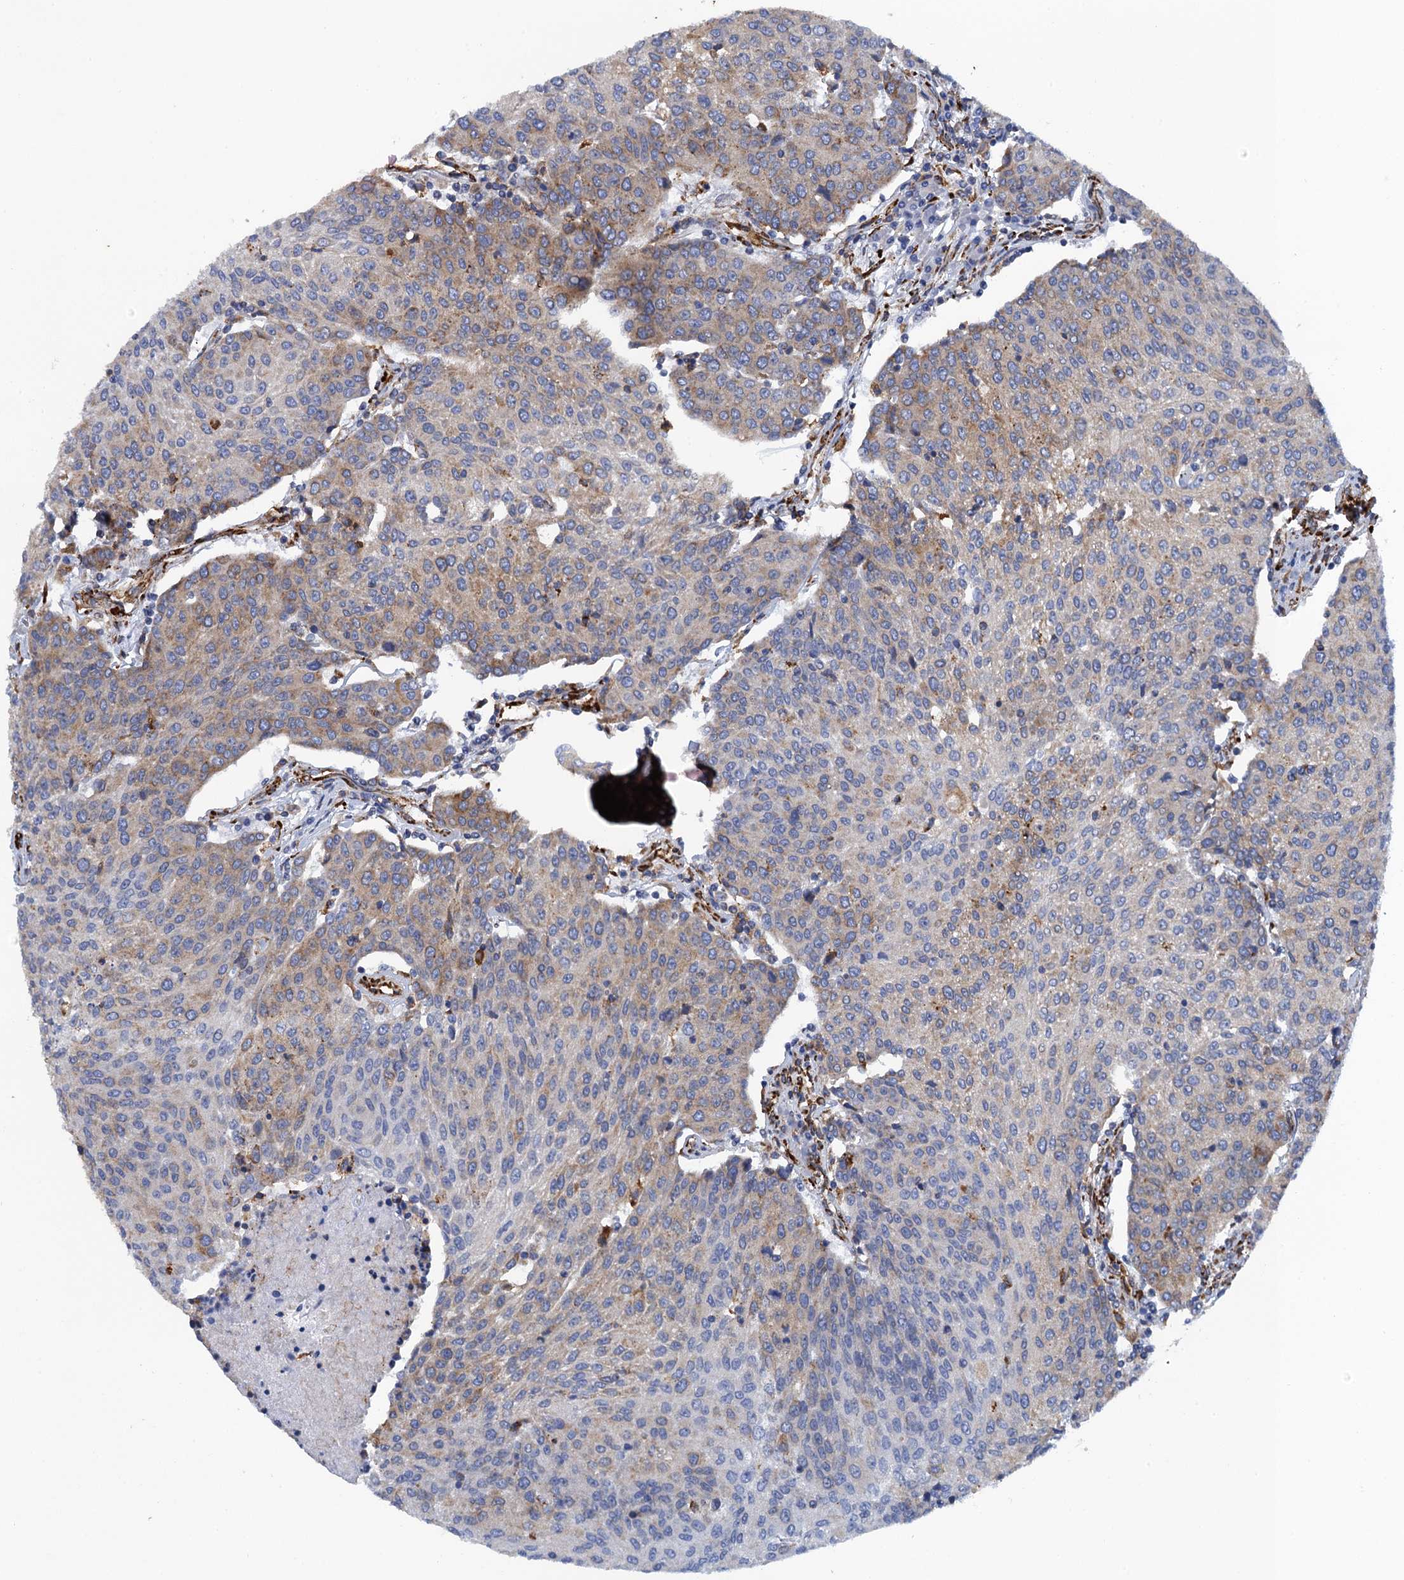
{"staining": {"intensity": "moderate", "quantity": "25%-75%", "location": "cytoplasmic/membranous"}, "tissue": "urothelial cancer", "cell_type": "Tumor cells", "image_type": "cancer", "snomed": [{"axis": "morphology", "description": "Urothelial carcinoma, High grade"}, {"axis": "topography", "description": "Urinary bladder"}], "caption": "Brown immunohistochemical staining in human high-grade urothelial carcinoma exhibits moderate cytoplasmic/membranous expression in approximately 25%-75% of tumor cells.", "gene": "POGLUT3", "patient": {"sex": "female", "age": 85}}